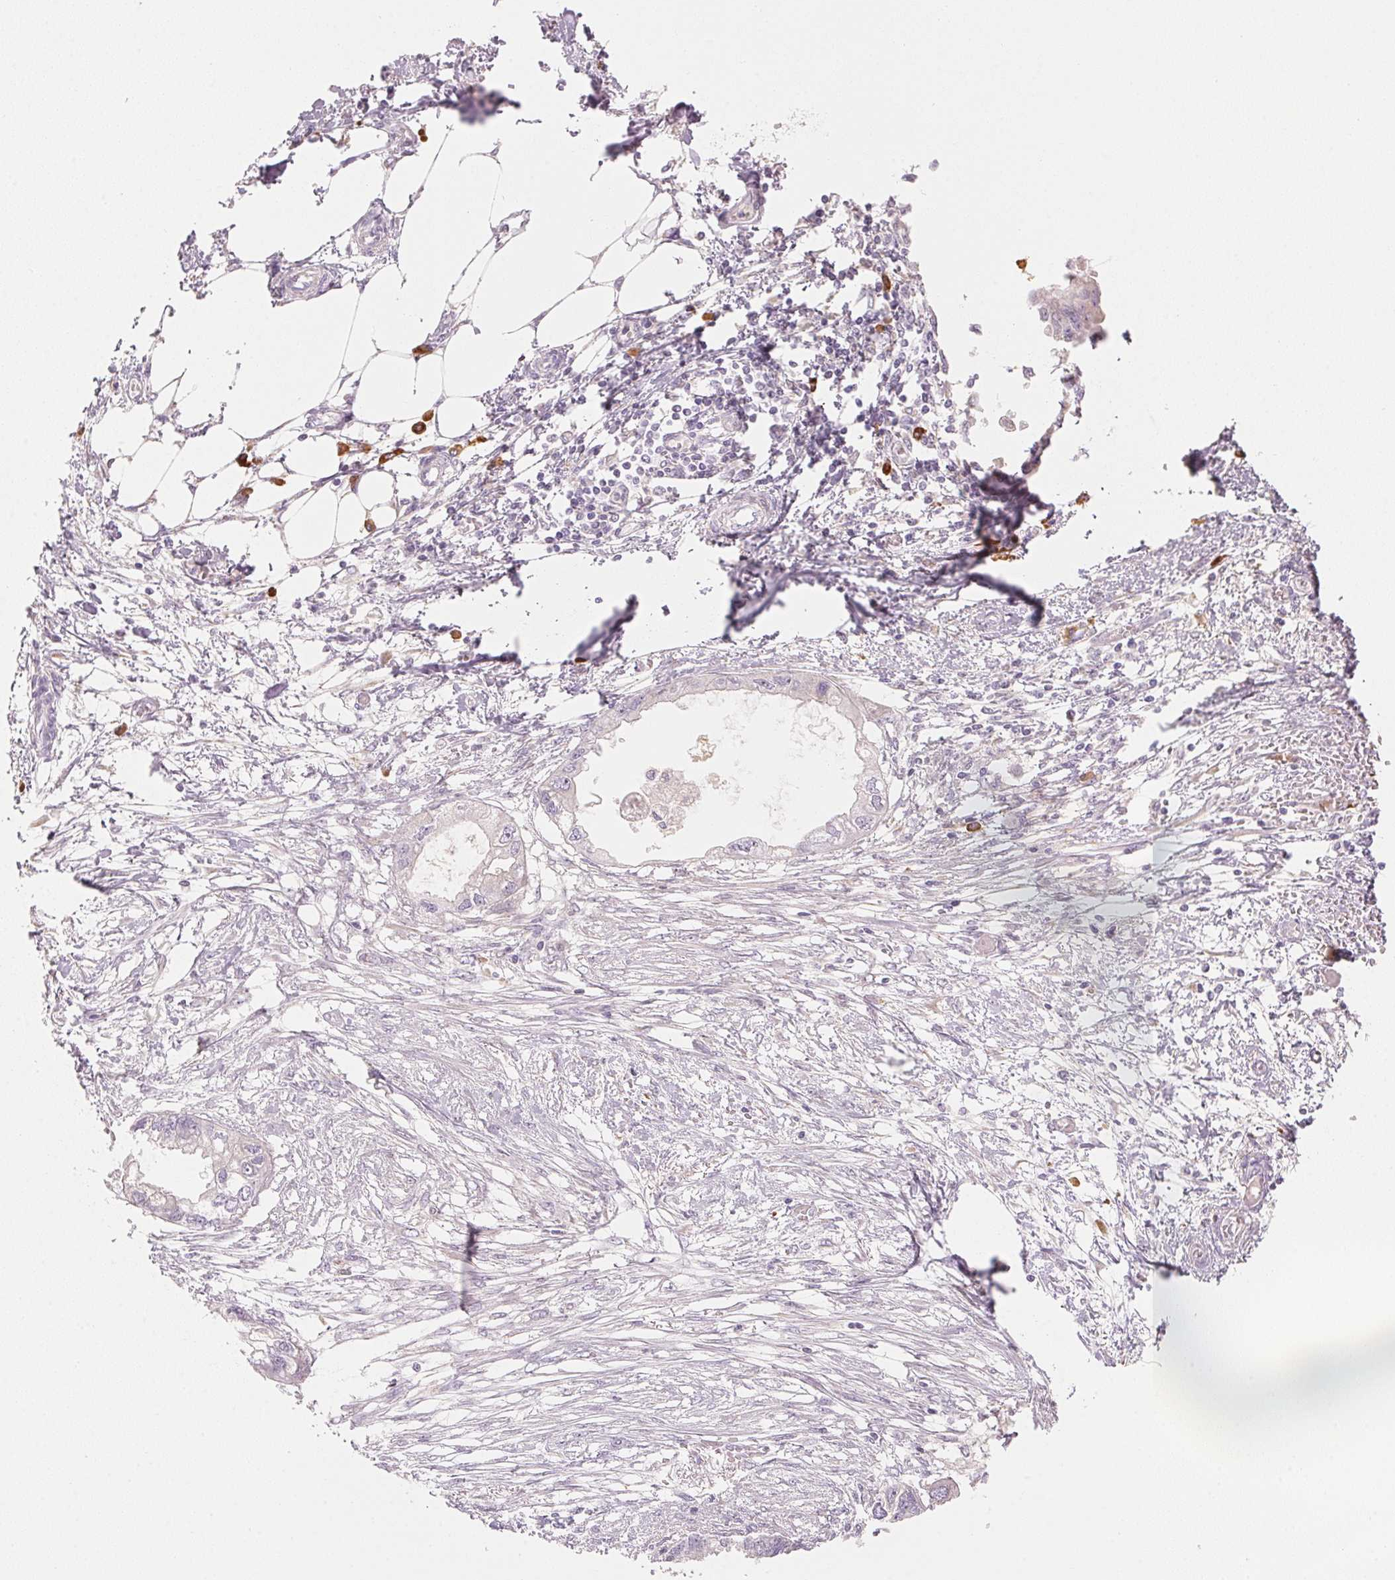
{"staining": {"intensity": "negative", "quantity": "none", "location": "none"}, "tissue": "endometrial cancer", "cell_type": "Tumor cells", "image_type": "cancer", "snomed": [{"axis": "morphology", "description": "Adenocarcinoma, NOS"}, {"axis": "morphology", "description": "Adenocarcinoma, metastatic, NOS"}, {"axis": "topography", "description": "Adipose tissue"}, {"axis": "topography", "description": "Endometrium"}], "caption": "High power microscopy photomicrograph of an IHC histopathology image of endometrial cancer, revealing no significant expression in tumor cells.", "gene": "RMDN2", "patient": {"sex": "female", "age": 67}}